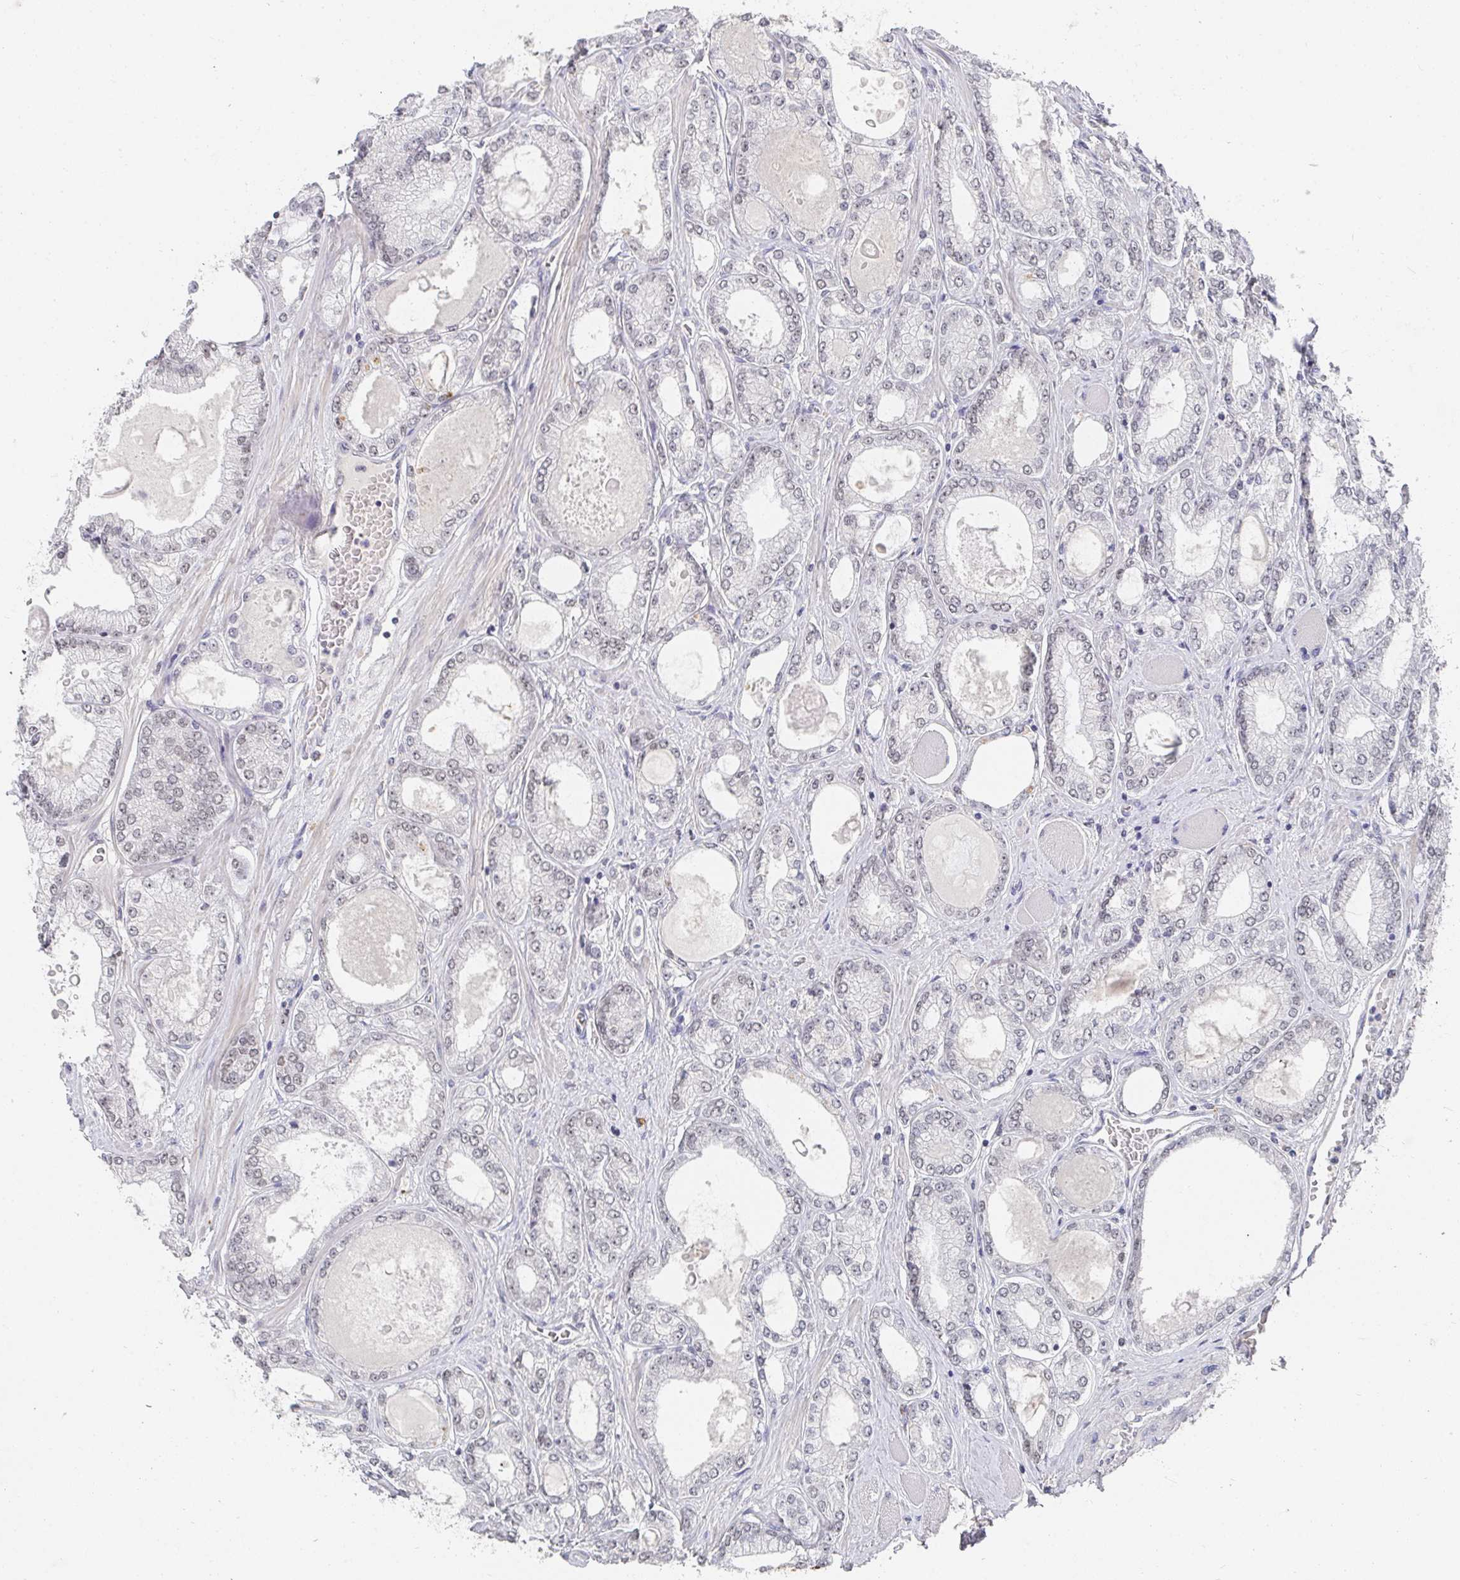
{"staining": {"intensity": "negative", "quantity": "none", "location": "none"}, "tissue": "prostate cancer", "cell_type": "Tumor cells", "image_type": "cancer", "snomed": [{"axis": "morphology", "description": "Adenocarcinoma, High grade"}, {"axis": "topography", "description": "Prostate"}], "caption": "The histopathology image exhibits no staining of tumor cells in high-grade adenocarcinoma (prostate).", "gene": "RCOR1", "patient": {"sex": "male", "age": 68}}